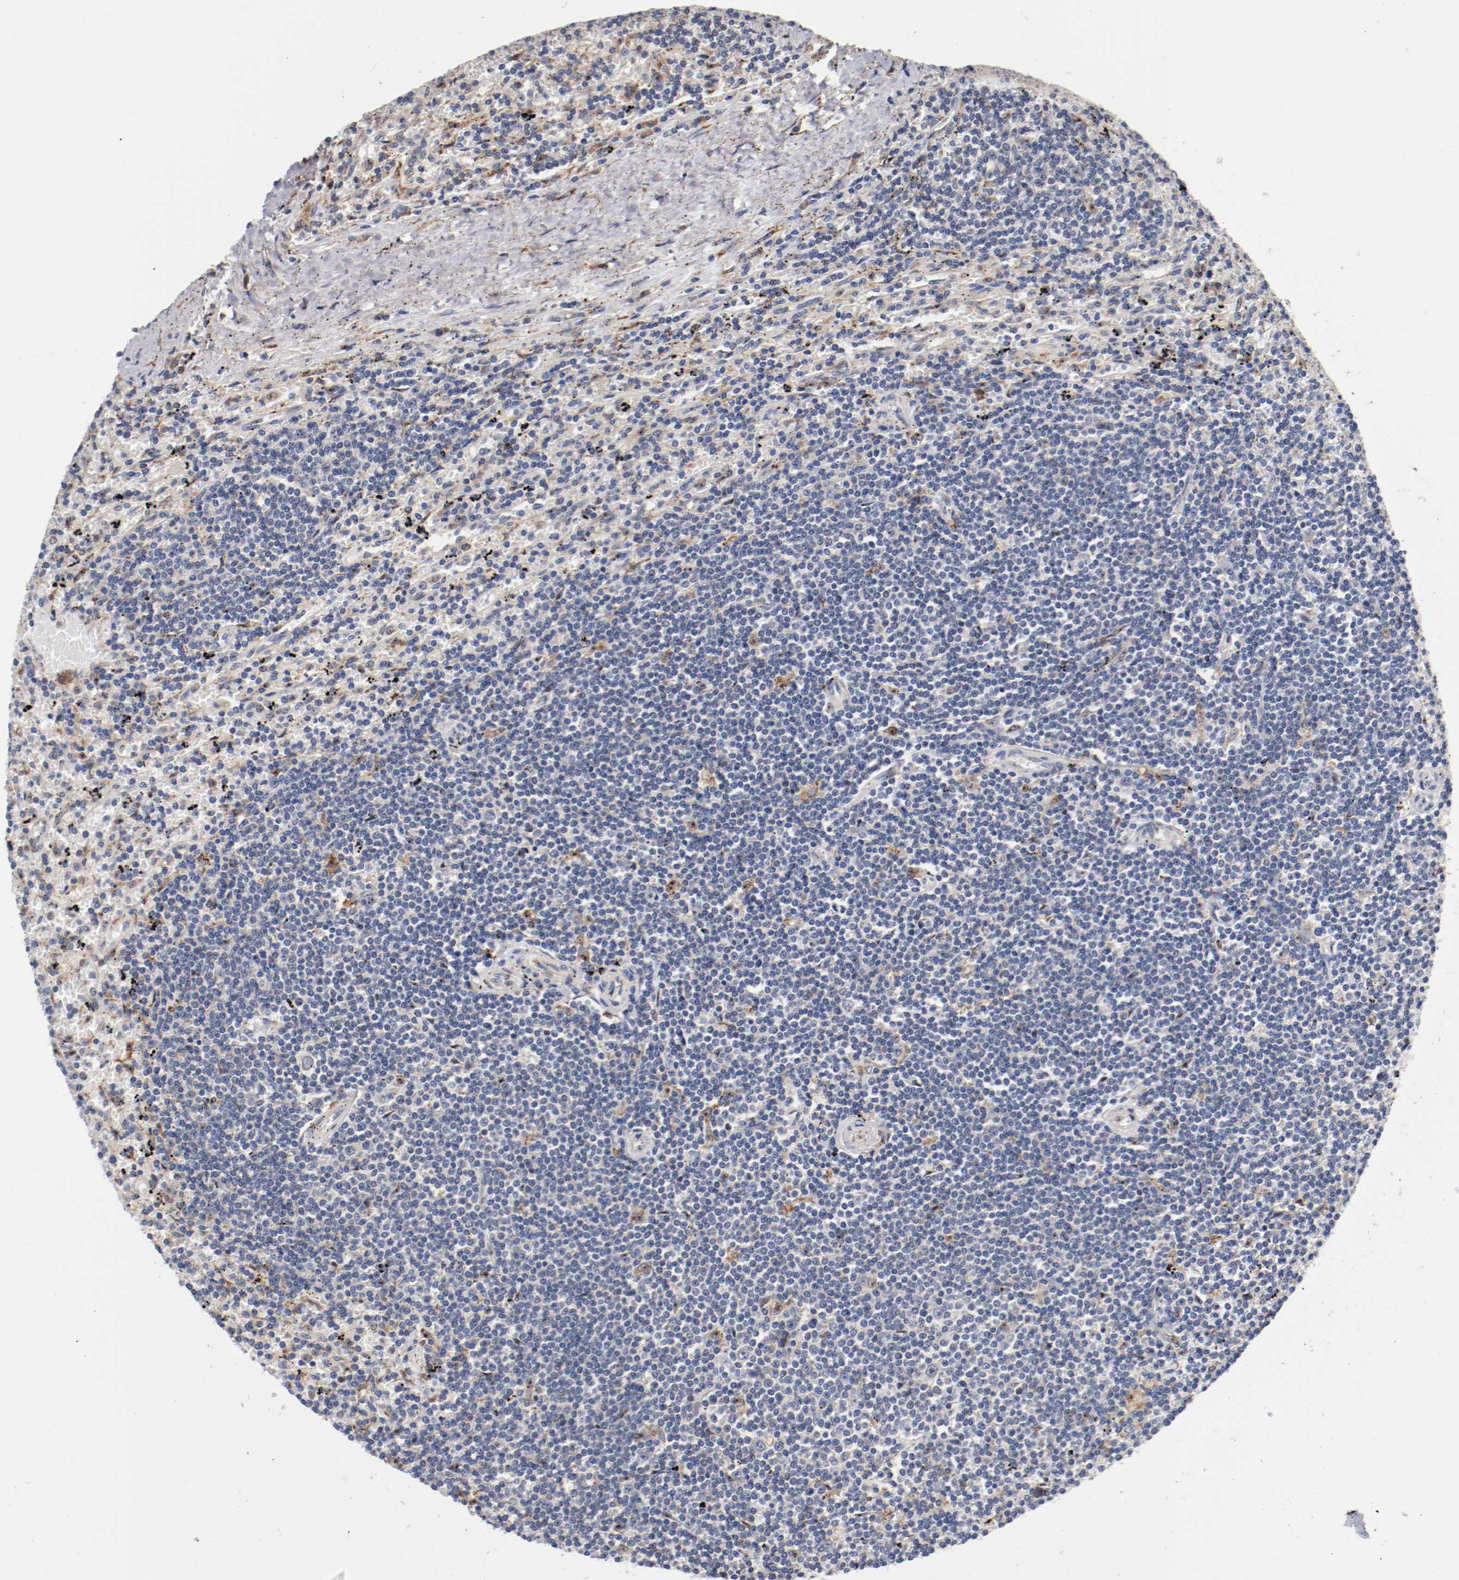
{"staining": {"intensity": "negative", "quantity": "none", "location": "none"}, "tissue": "lymphoma", "cell_type": "Tumor cells", "image_type": "cancer", "snomed": [{"axis": "morphology", "description": "Malignant lymphoma, non-Hodgkin's type, Low grade"}, {"axis": "topography", "description": "Spleen"}], "caption": "This is an immunohistochemistry micrograph of low-grade malignant lymphoma, non-Hodgkin's type. There is no expression in tumor cells.", "gene": "TNFSF13", "patient": {"sex": "male", "age": 76}}